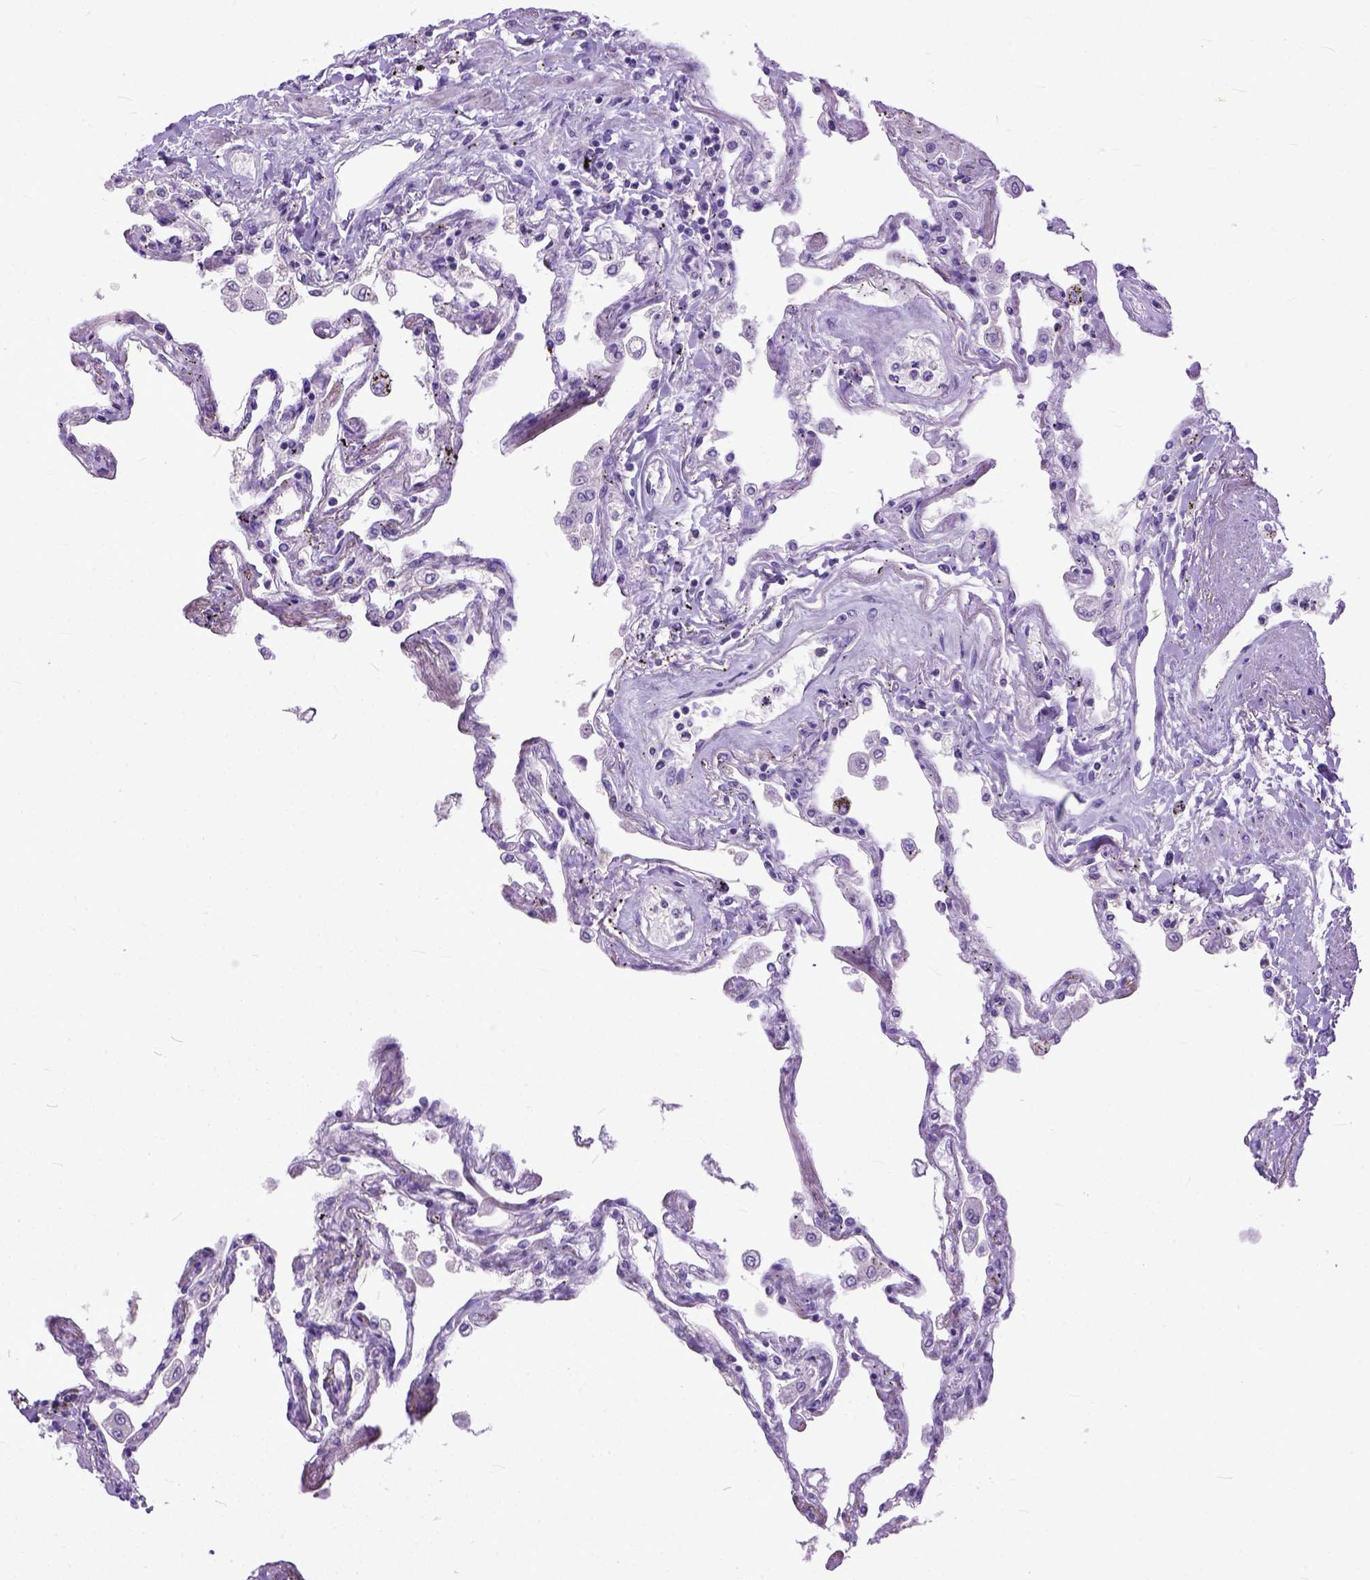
{"staining": {"intensity": "negative", "quantity": "none", "location": "none"}, "tissue": "lung", "cell_type": "Alveolar cells", "image_type": "normal", "snomed": [{"axis": "morphology", "description": "Normal tissue, NOS"}, {"axis": "morphology", "description": "Adenocarcinoma, NOS"}, {"axis": "topography", "description": "Cartilage tissue"}, {"axis": "topography", "description": "Lung"}], "caption": "The image exhibits no staining of alveolar cells in unremarkable lung. Brightfield microscopy of immunohistochemistry (IHC) stained with DAB (3,3'-diaminobenzidine) (brown) and hematoxylin (blue), captured at high magnification.", "gene": "PLK5", "patient": {"sex": "female", "age": 67}}